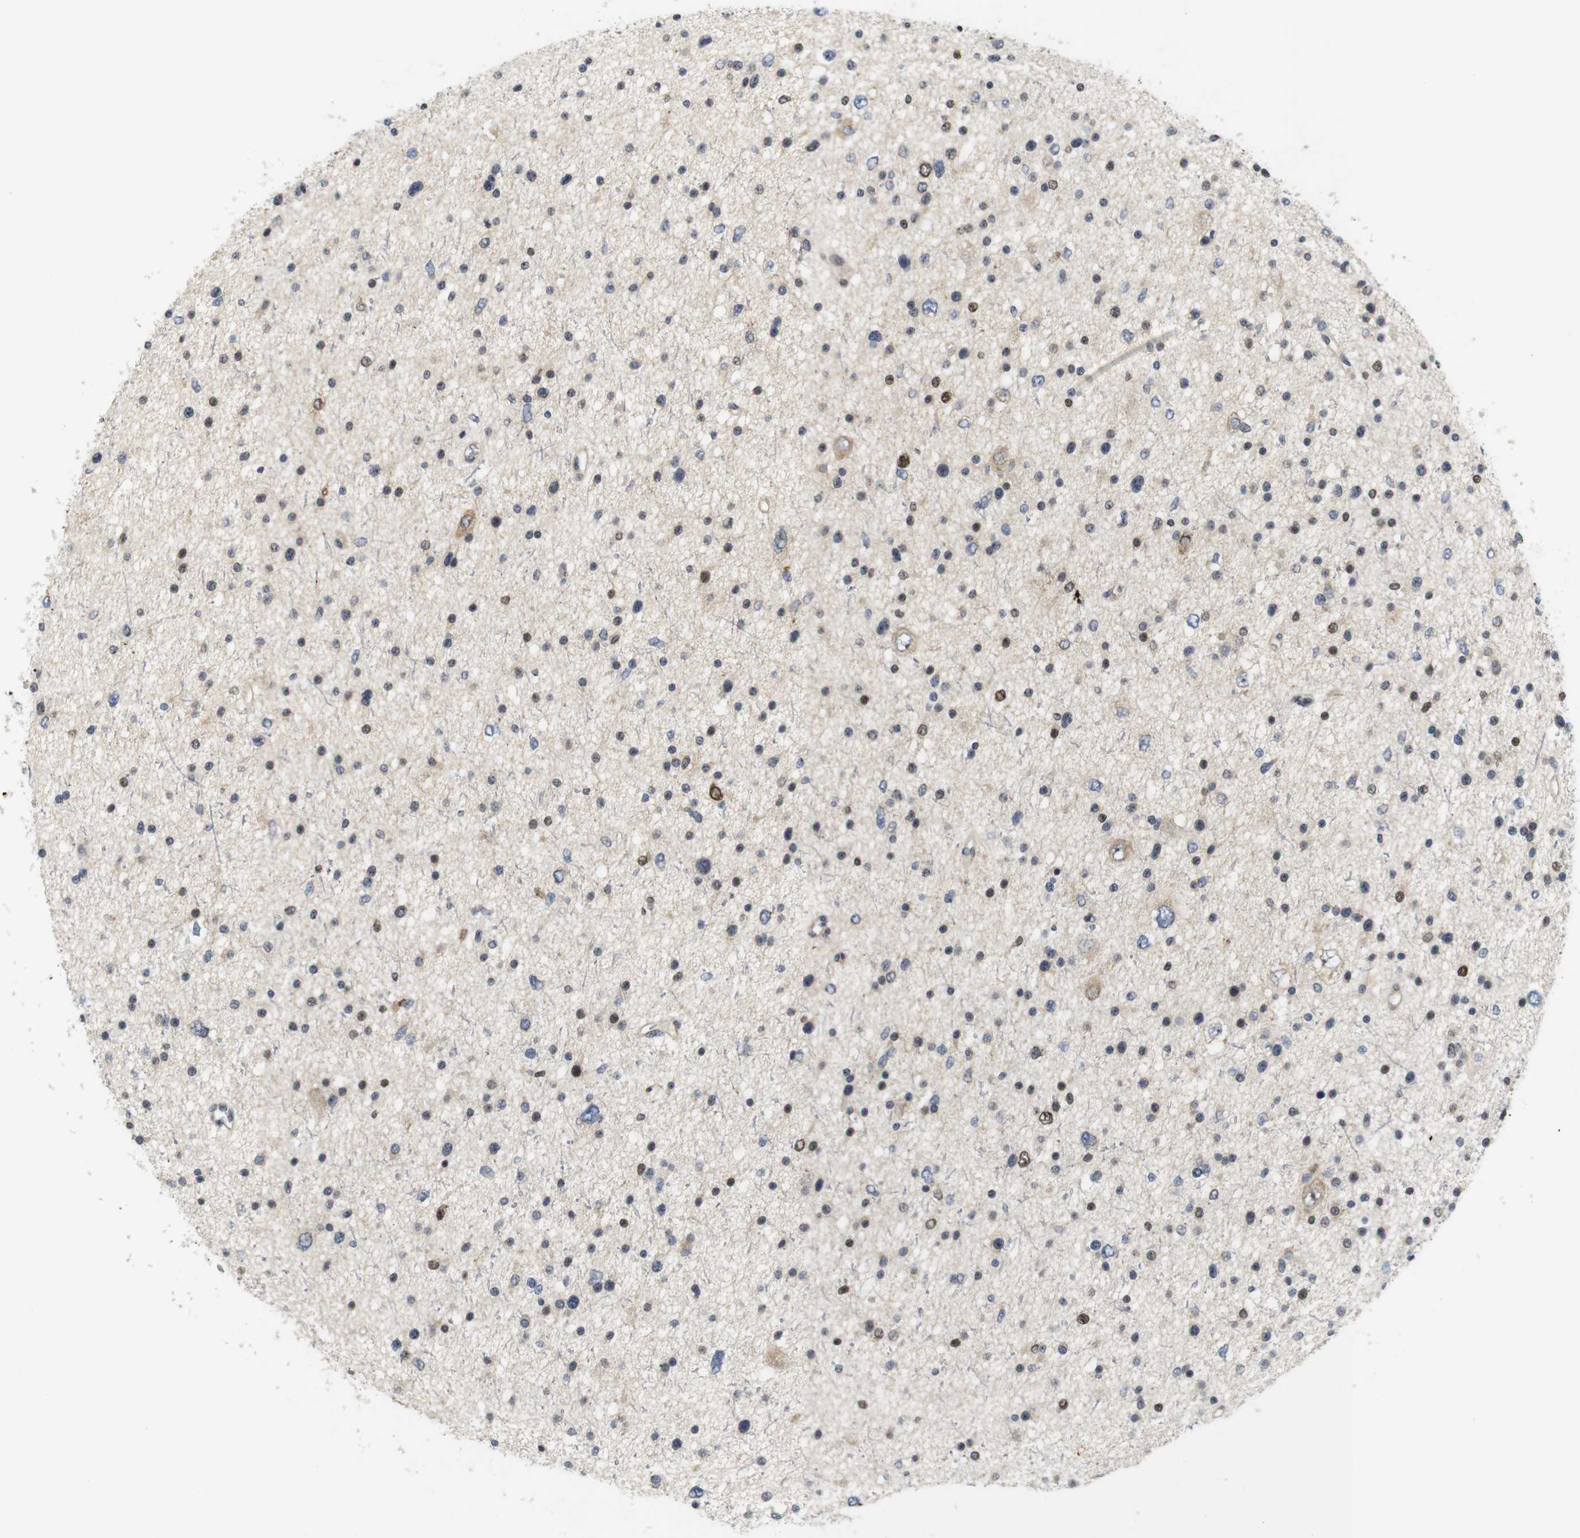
{"staining": {"intensity": "moderate", "quantity": "<25%", "location": "nuclear"}, "tissue": "glioma", "cell_type": "Tumor cells", "image_type": "cancer", "snomed": [{"axis": "morphology", "description": "Glioma, malignant, Low grade"}, {"axis": "topography", "description": "Brain"}], "caption": "About <25% of tumor cells in human glioma display moderate nuclear protein positivity as visualized by brown immunohistochemical staining.", "gene": "MBD1", "patient": {"sex": "female", "age": 37}}